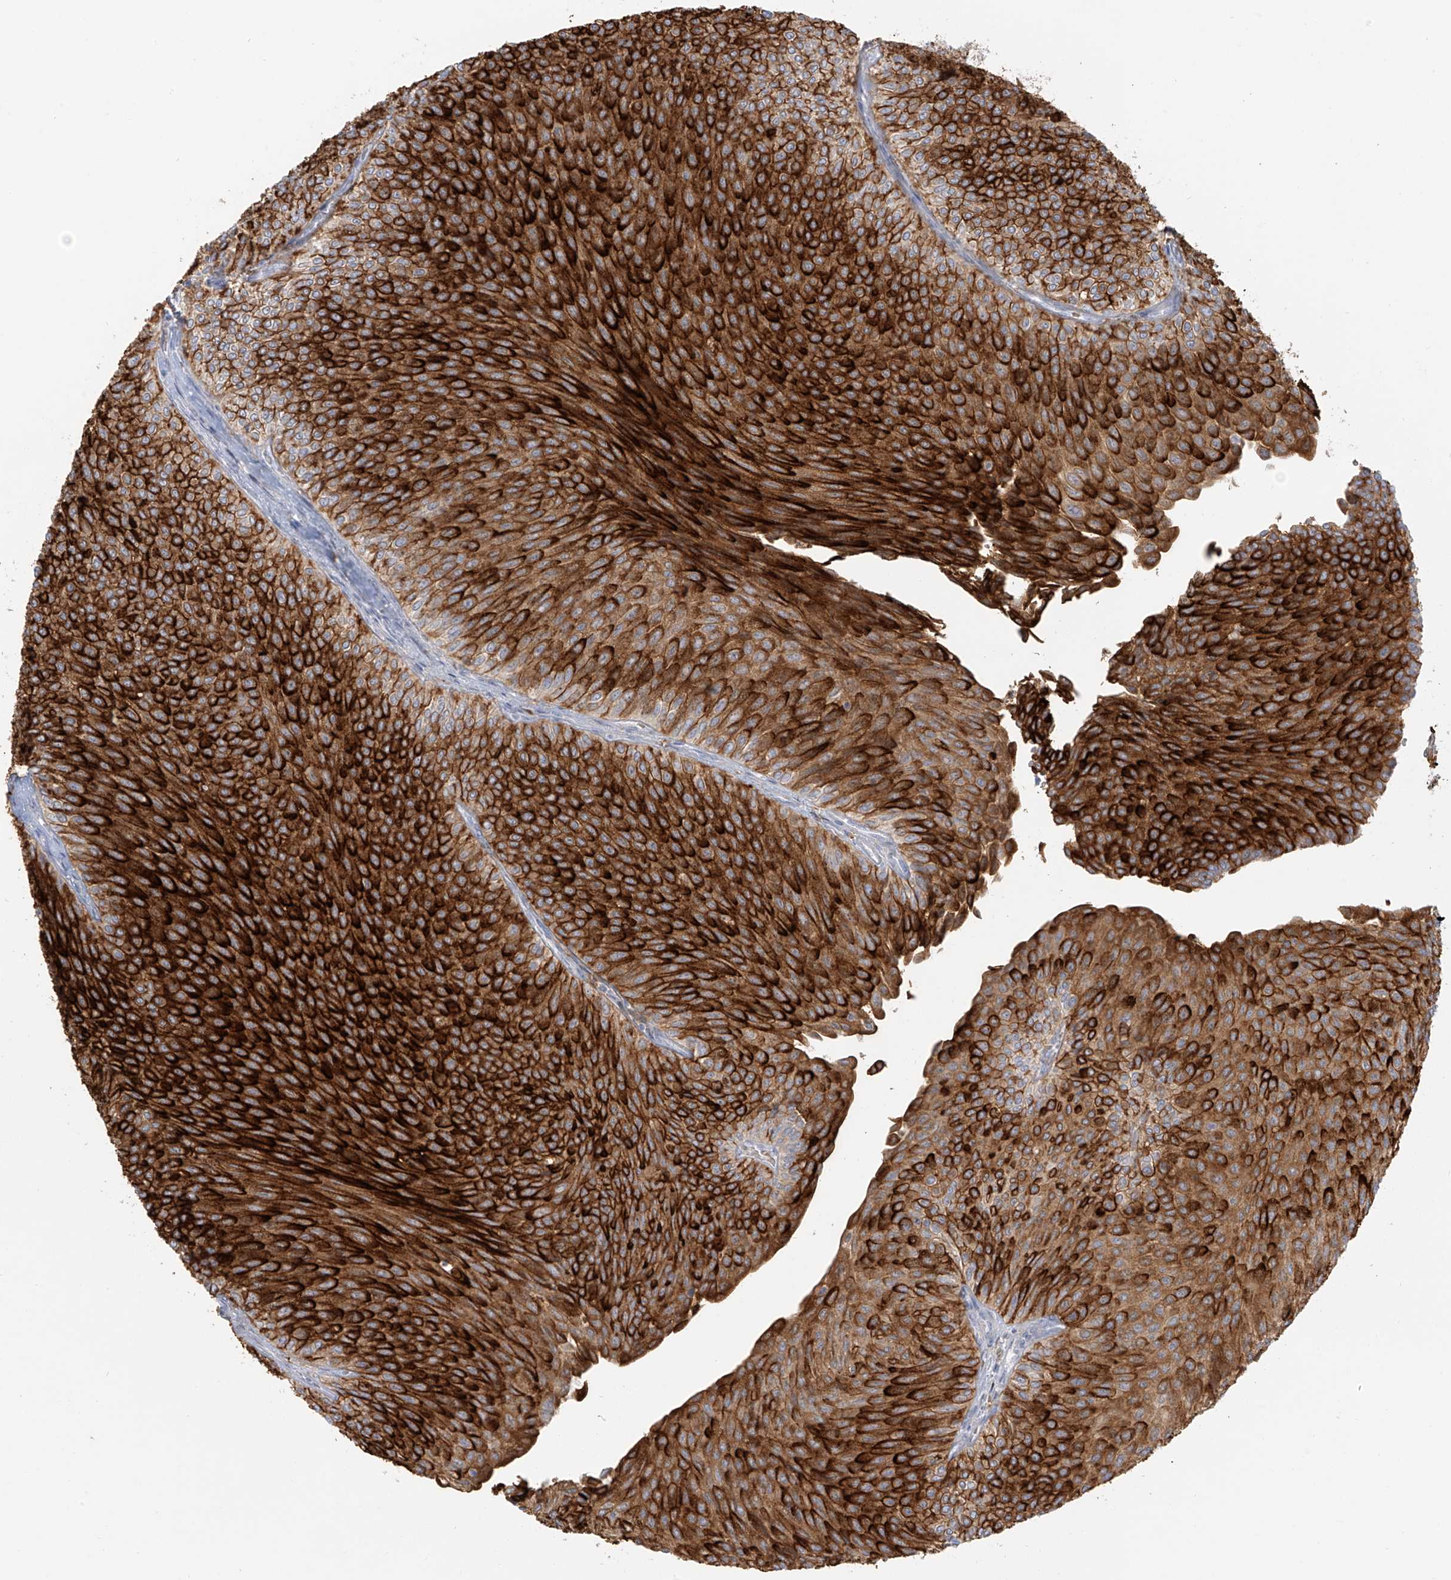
{"staining": {"intensity": "strong", "quantity": ">75%", "location": "cytoplasmic/membranous"}, "tissue": "urothelial cancer", "cell_type": "Tumor cells", "image_type": "cancer", "snomed": [{"axis": "morphology", "description": "Urothelial carcinoma, Low grade"}, {"axis": "topography", "description": "Urinary bladder"}], "caption": "Protein analysis of low-grade urothelial carcinoma tissue exhibits strong cytoplasmic/membranous staining in approximately >75% of tumor cells. The protein of interest is stained brown, and the nuclei are stained in blue (DAB IHC with brightfield microscopy, high magnification).", "gene": "UPK1B", "patient": {"sex": "male", "age": 78}}